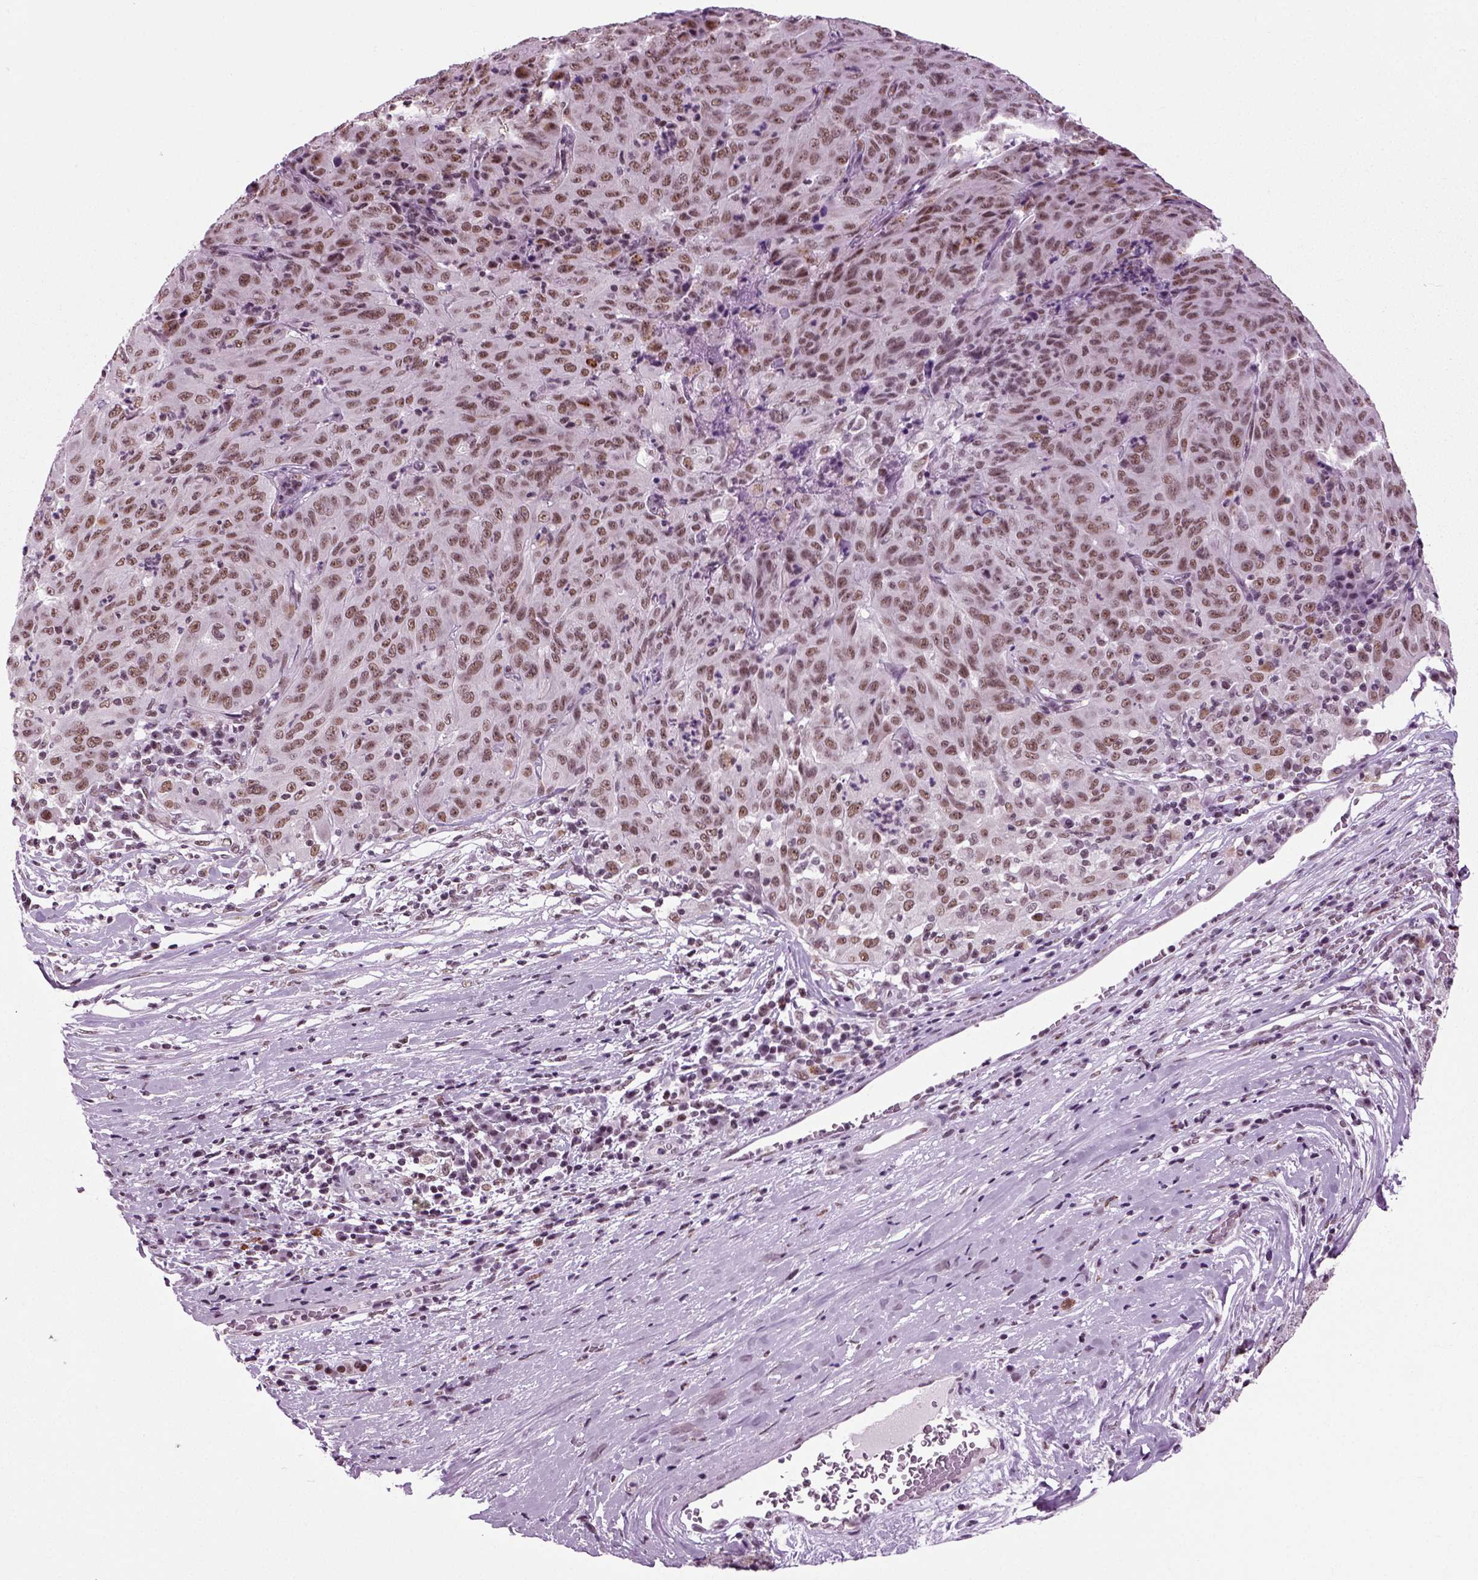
{"staining": {"intensity": "moderate", "quantity": ">75%", "location": "nuclear"}, "tissue": "pancreatic cancer", "cell_type": "Tumor cells", "image_type": "cancer", "snomed": [{"axis": "morphology", "description": "Adenocarcinoma, NOS"}, {"axis": "topography", "description": "Pancreas"}], "caption": "Pancreatic adenocarcinoma stained with a brown dye shows moderate nuclear positive expression in approximately >75% of tumor cells.", "gene": "RCOR3", "patient": {"sex": "male", "age": 63}}